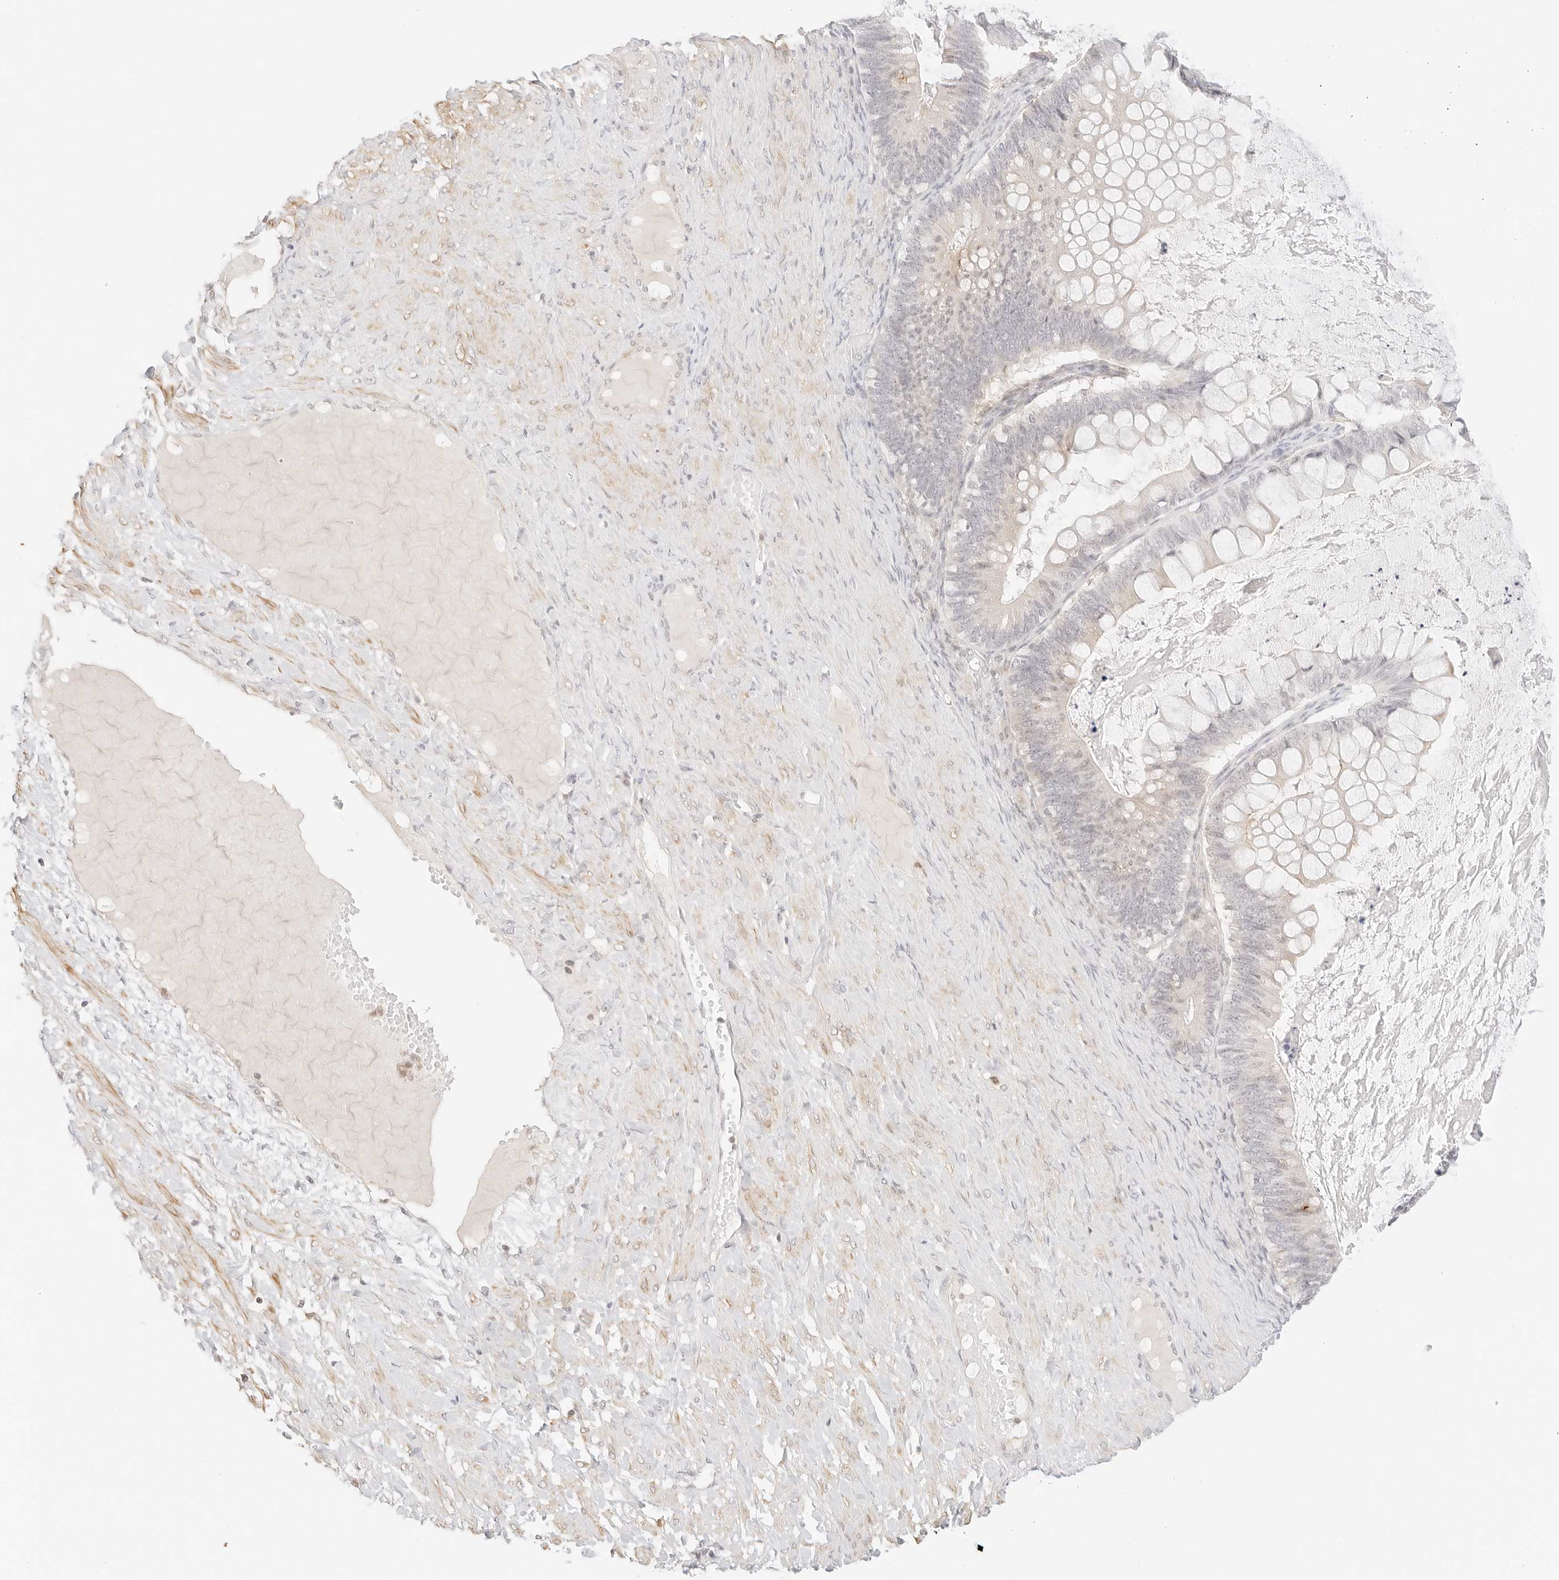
{"staining": {"intensity": "negative", "quantity": "none", "location": "none"}, "tissue": "ovarian cancer", "cell_type": "Tumor cells", "image_type": "cancer", "snomed": [{"axis": "morphology", "description": "Cystadenocarcinoma, mucinous, NOS"}, {"axis": "topography", "description": "Ovary"}], "caption": "This is an immunohistochemistry (IHC) image of ovarian mucinous cystadenocarcinoma. There is no staining in tumor cells.", "gene": "GNAS", "patient": {"sex": "female", "age": 61}}